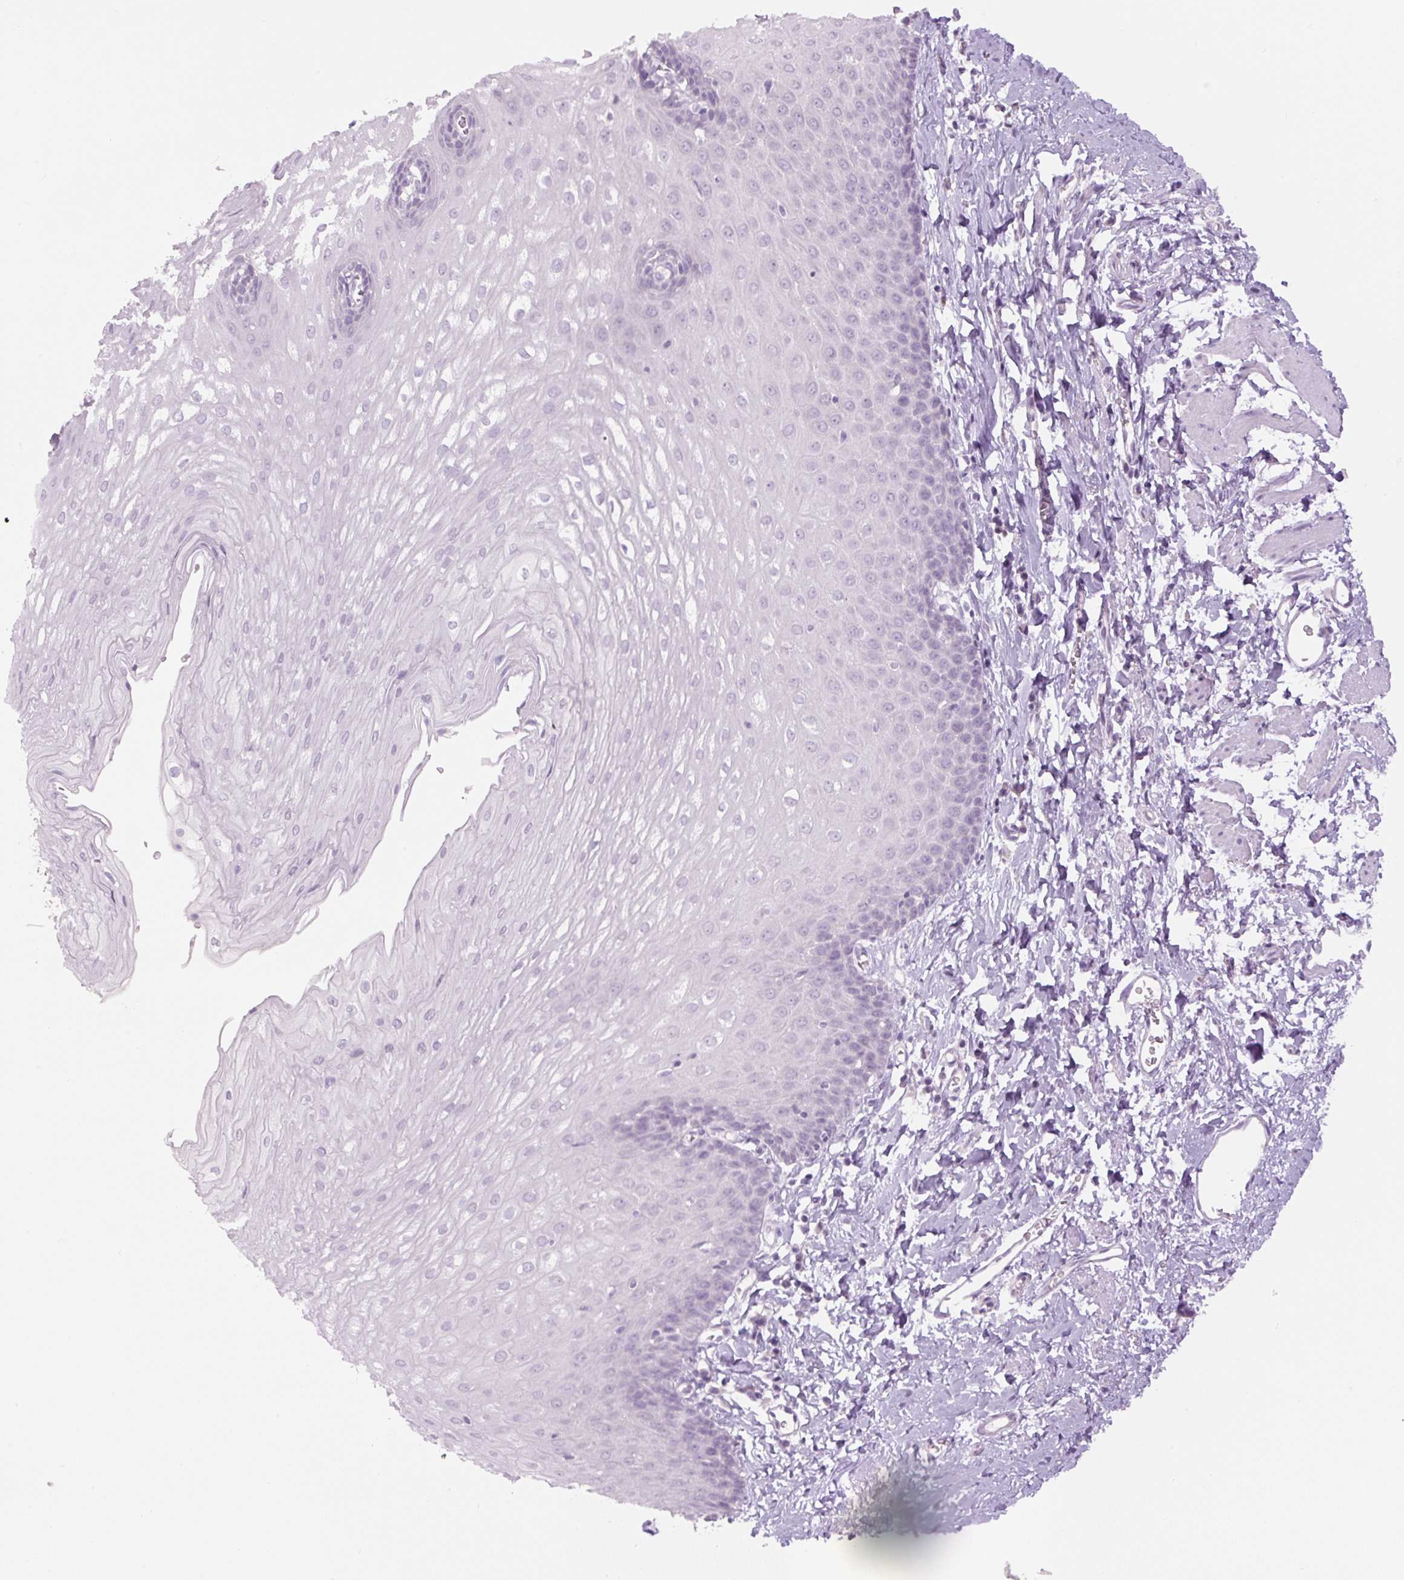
{"staining": {"intensity": "negative", "quantity": "none", "location": "none"}, "tissue": "esophagus", "cell_type": "Squamous epithelial cells", "image_type": "normal", "snomed": [{"axis": "morphology", "description": "Normal tissue, NOS"}, {"axis": "topography", "description": "Esophagus"}], "caption": "Human esophagus stained for a protein using IHC exhibits no staining in squamous epithelial cells.", "gene": "SIX1", "patient": {"sex": "male", "age": 70}}